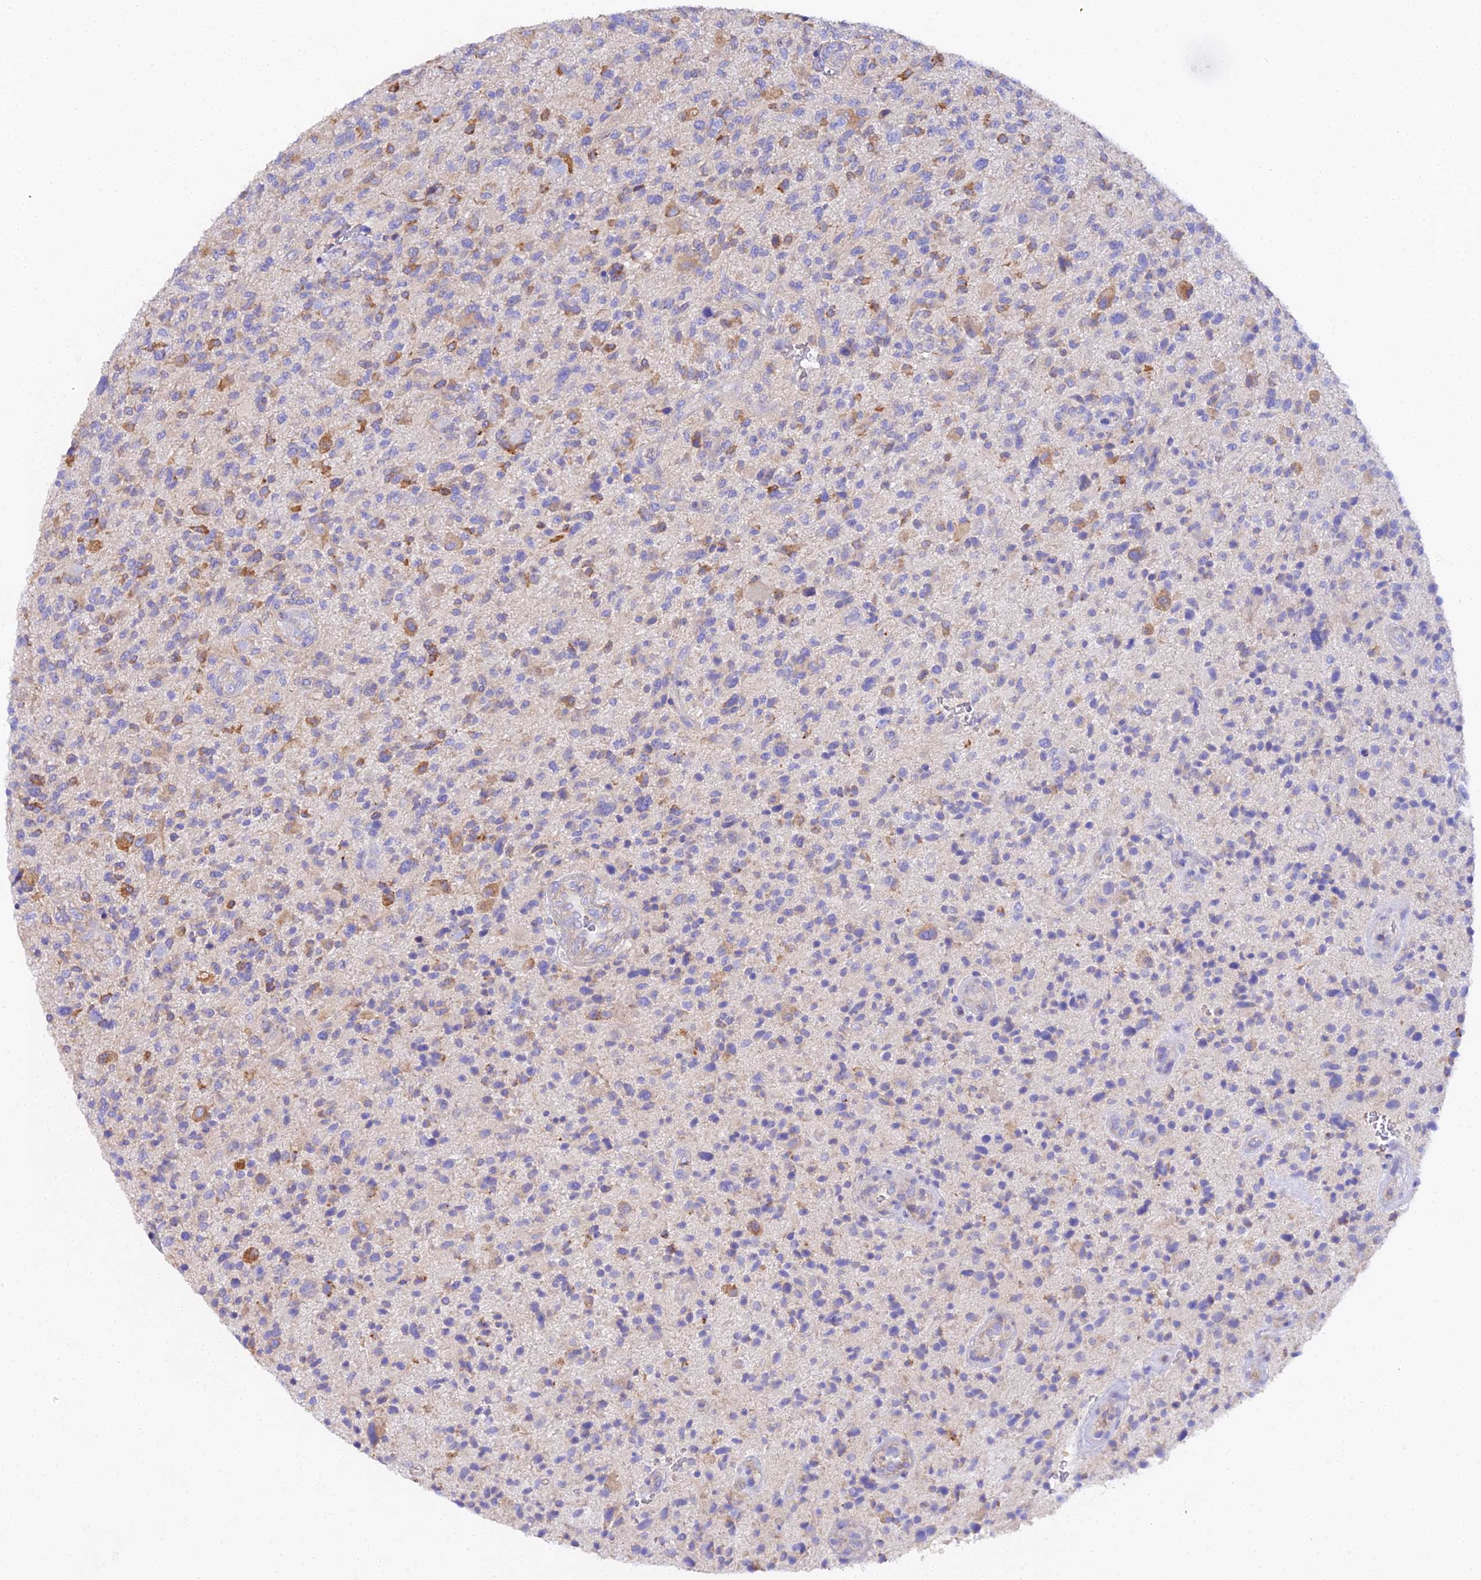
{"staining": {"intensity": "moderate", "quantity": "<25%", "location": "cytoplasmic/membranous"}, "tissue": "glioma", "cell_type": "Tumor cells", "image_type": "cancer", "snomed": [{"axis": "morphology", "description": "Glioma, malignant, High grade"}, {"axis": "topography", "description": "Brain"}], "caption": "Immunohistochemistry image of human glioma stained for a protein (brown), which exhibits low levels of moderate cytoplasmic/membranous staining in about <25% of tumor cells.", "gene": "CFAP45", "patient": {"sex": "male", "age": 47}}